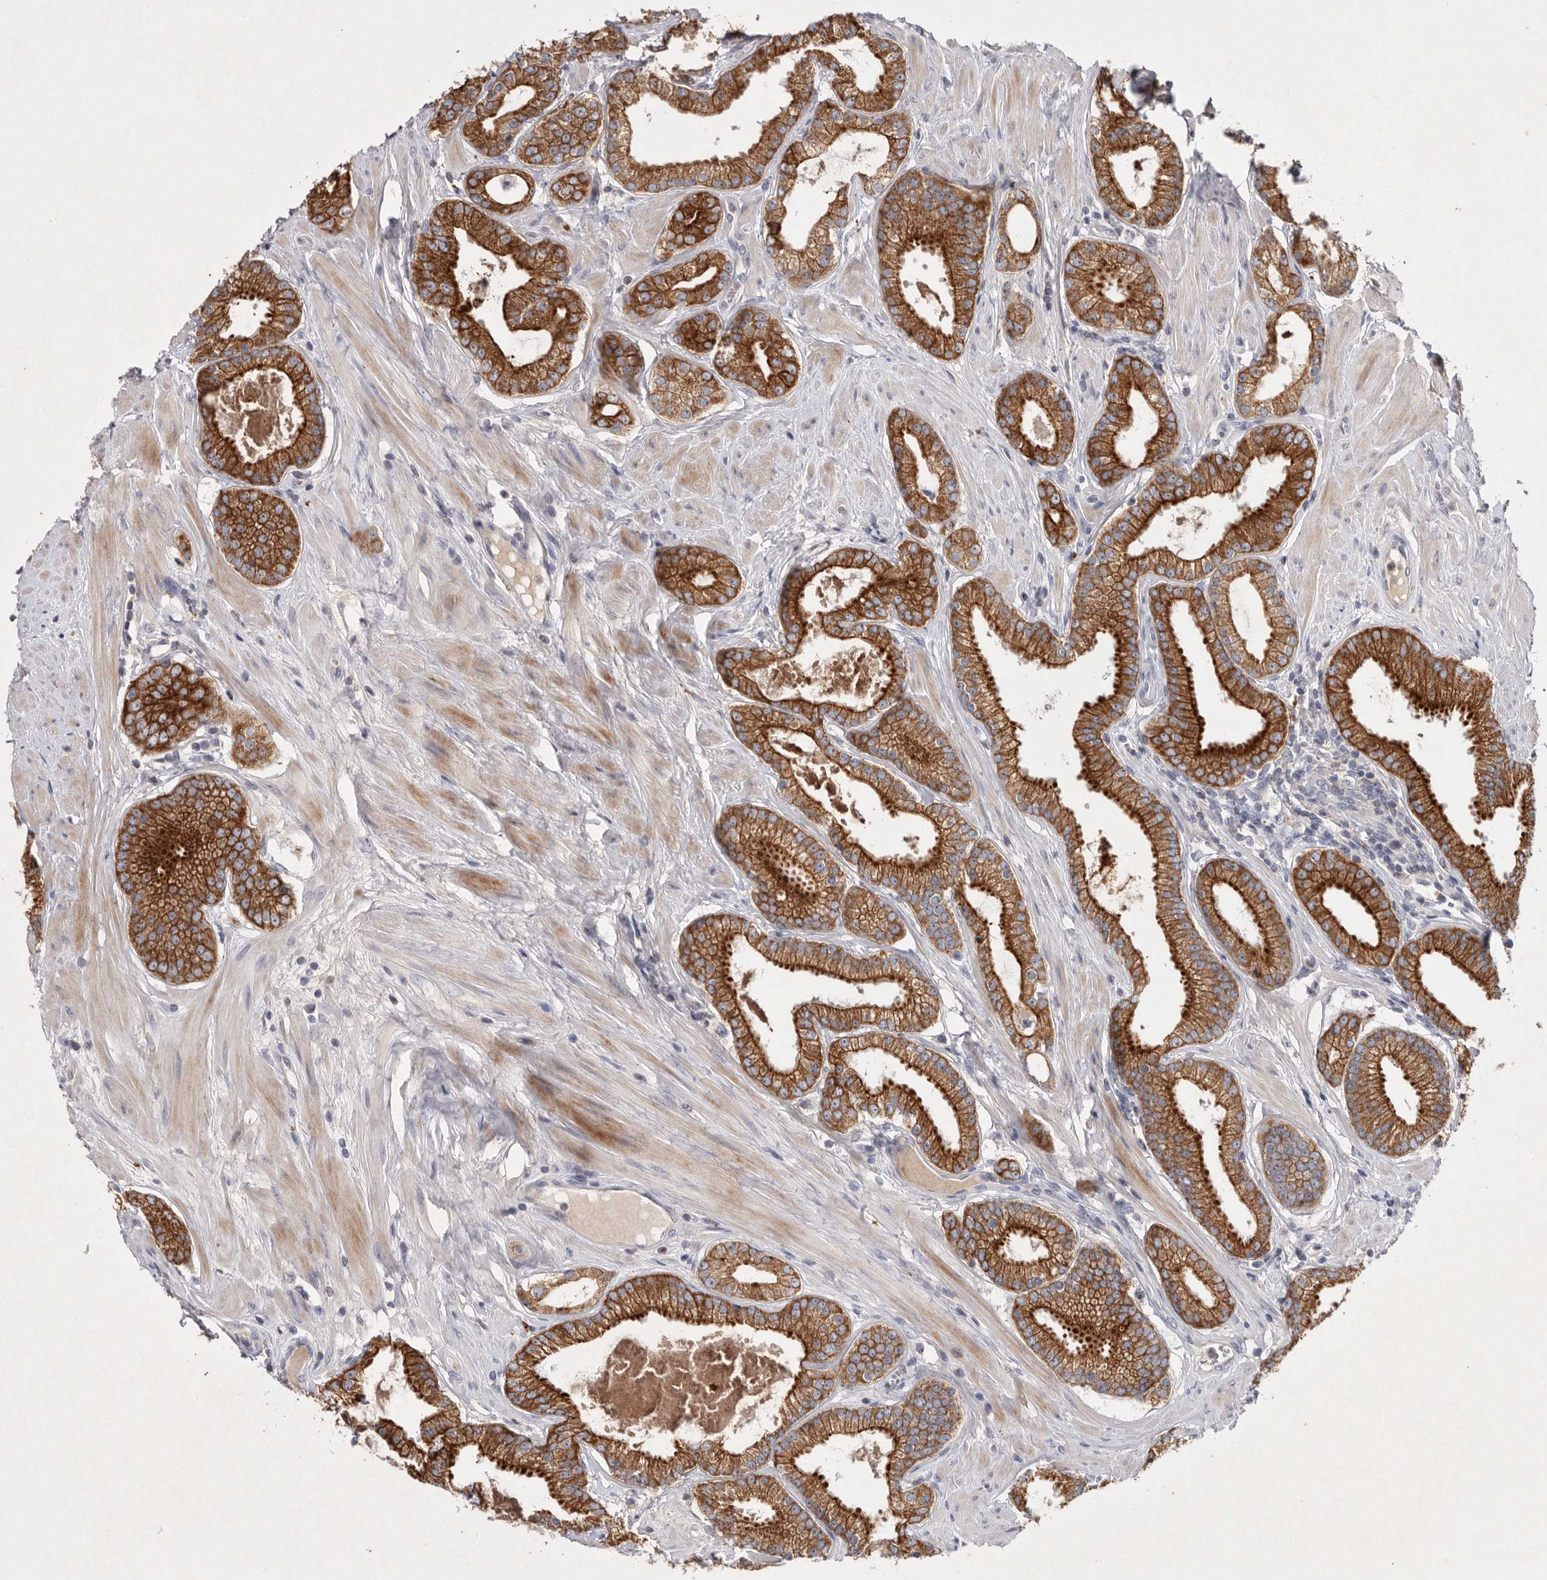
{"staining": {"intensity": "strong", "quantity": ">75%", "location": "cytoplasmic/membranous"}, "tissue": "prostate cancer", "cell_type": "Tumor cells", "image_type": "cancer", "snomed": [{"axis": "morphology", "description": "Adenocarcinoma, Low grade"}, {"axis": "topography", "description": "Prostate"}], "caption": "A high amount of strong cytoplasmic/membranous positivity is present in approximately >75% of tumor cells in prostate low-grade adenocarcinoma tissue. Using DAB (brown) and hematoxylin (blue) stains, captured at high magnification using brightfield microscopy.", "gene": "TNFSF14", "patient": {"sex": "male", "age": 62}}